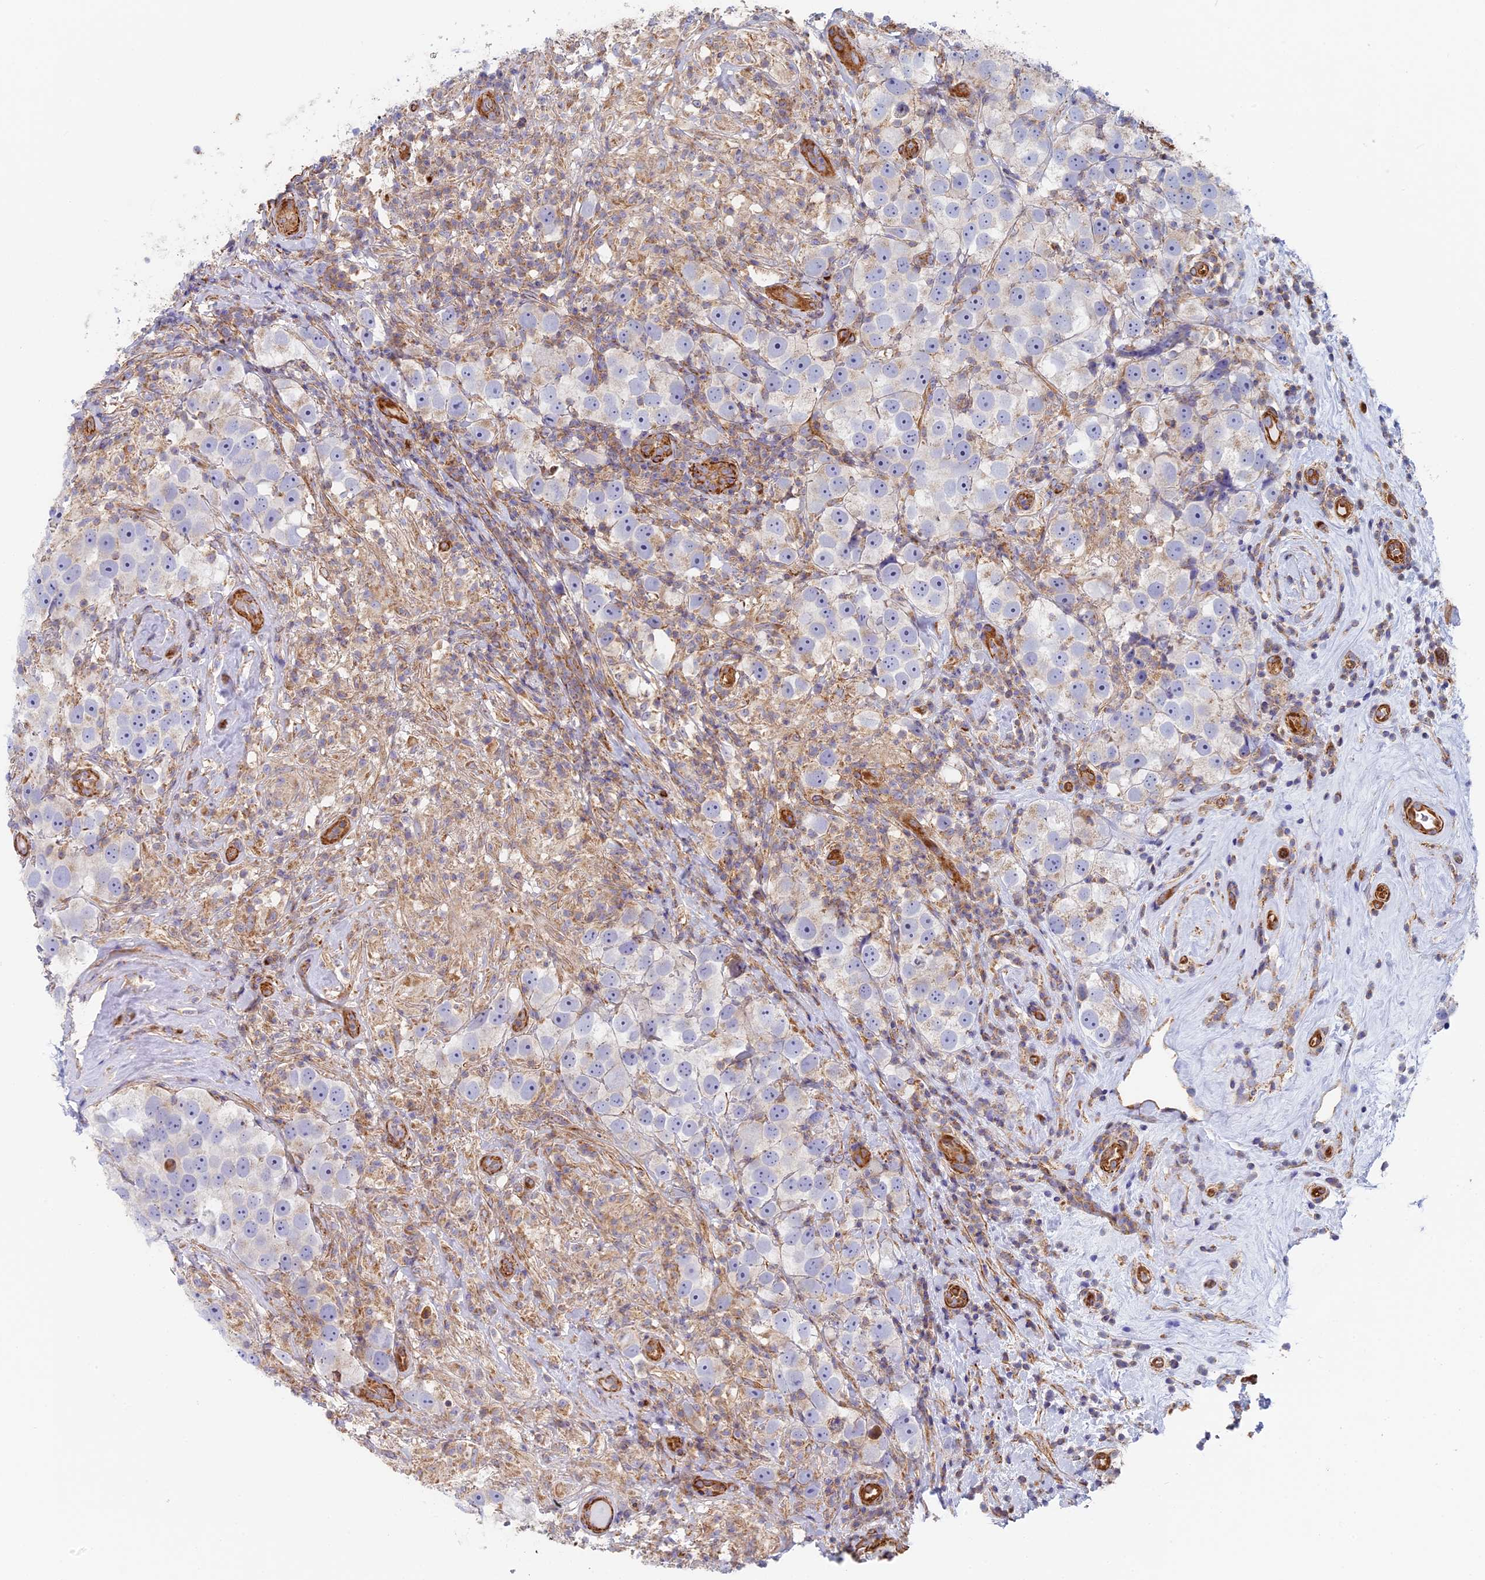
{"staining": {"intensity": "negative", "quantity": "none", "location": "none"}, "tissue": "testis cancer", "cell_type": "Tumor cells", "image_type": "cancer", "snomed": [{"axis": "morphology", "description": "Seminoma, NOS"}, {"axis": "topography", "description": "Testis"}], "caption": "Tumor cells show no significant positivity in seminoma (testis).", "gene": "DDA1", "patient": {"sex": "male", "age": 49}}